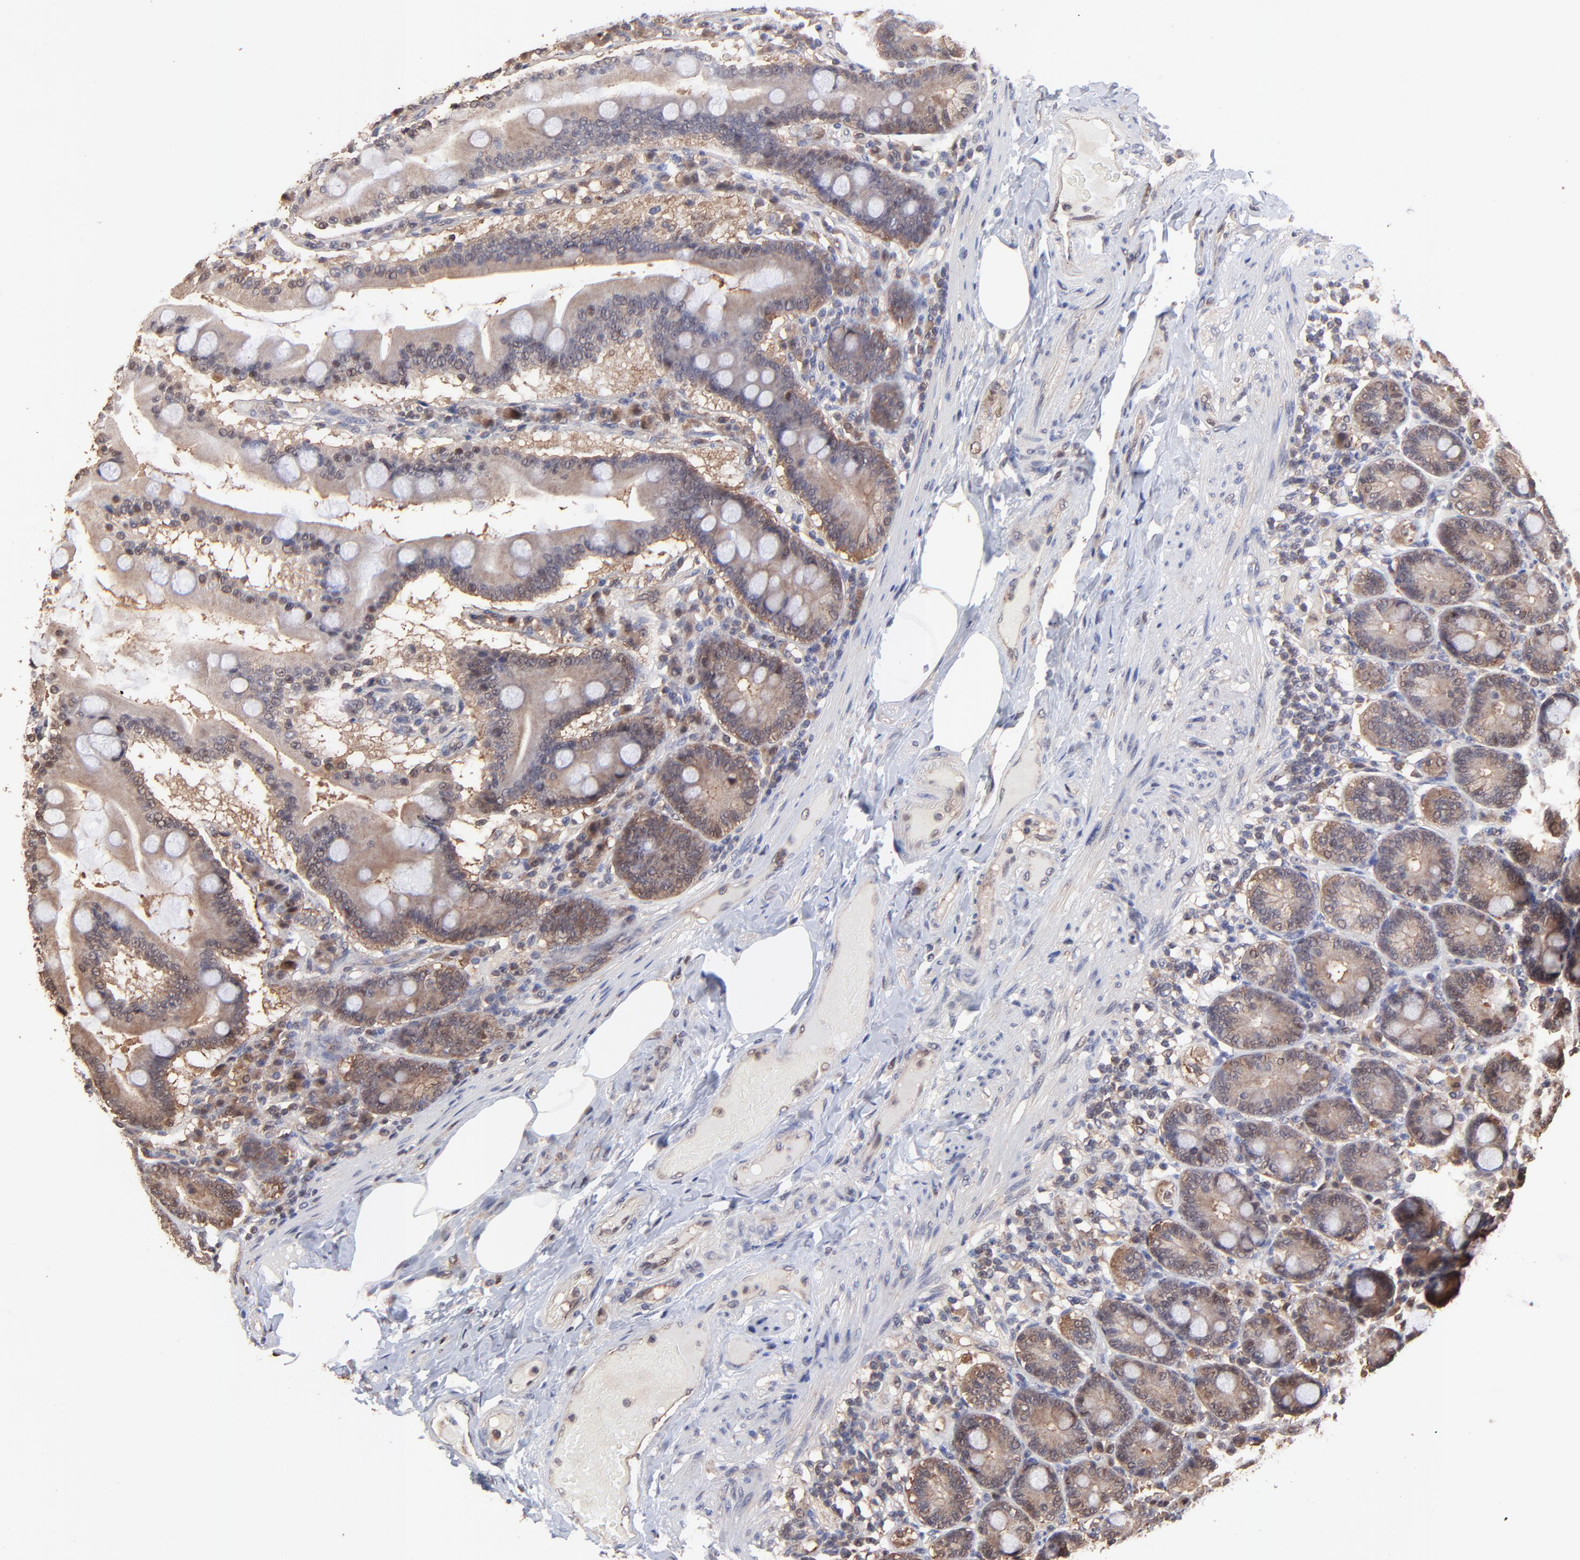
{"staining": {"intensity": "moderate", "quantity": ">75%", "location": "cytoplasmic/membranous"}, "tissue": "duodenum", "cell_type": "Glandular cells", "image_type": "normal", "snomed": [{"axis": "morphology", "description": "Normal tissue, NOS"}, {"axis": "topography", "description": "Duodenum"}], "caption": "Protein expression analysis of benign human duodenum reveals moderate cytoplasmic/membranous positivity in approximately >75% of glandular cells. (DAB (3,3'-diaminobenzidine) IHC, brown staining for protein, blue staining for nuclei).", "gene": "PSMA6", "patient": {"sex": "female", "age": 64}}